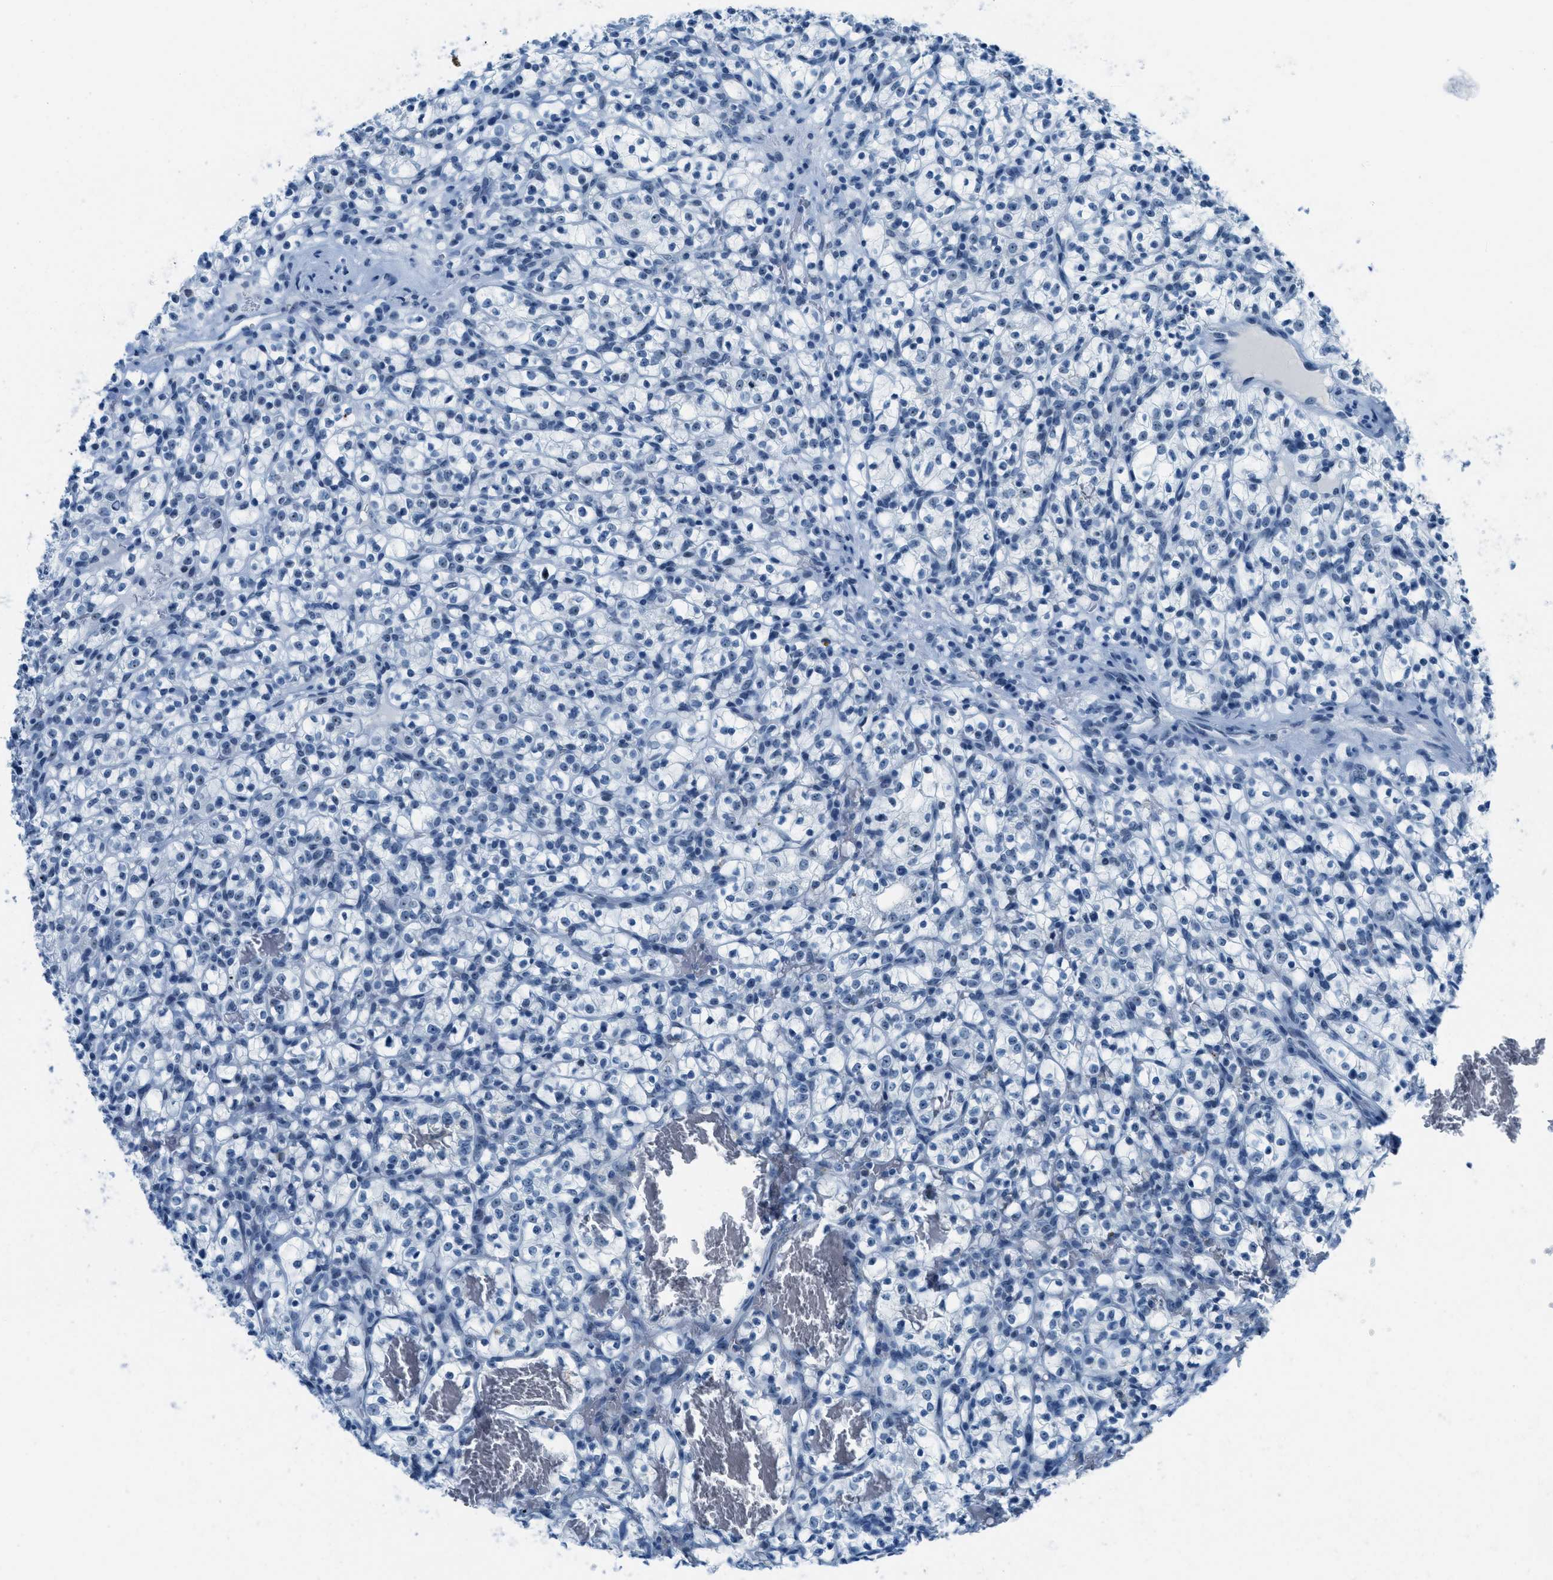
{"staining": {"intensity": "negative", "quantity": "none", "location": "none"}, "tissue": "renal cancer", "cell_type": "Tumor cells", "image_type": "cancer", "snomed": [{"axis": "morphology", "description": "Adenocarcinoma, NOS"}, {"axis": "topography", "description": "Kidney"}], "caption": "IHC of human renal adenocarcinoma displays no staining in tumor cells. Brightfield microscopy of immunohistochemistry (IHC) stained with DAB (3,3'-diaminobenzidine) (brown) and hematoxylin (blue), captured at high magnification.", "gene": "PLA2G2A", "patient": {"sex": "female", "age": 57}}